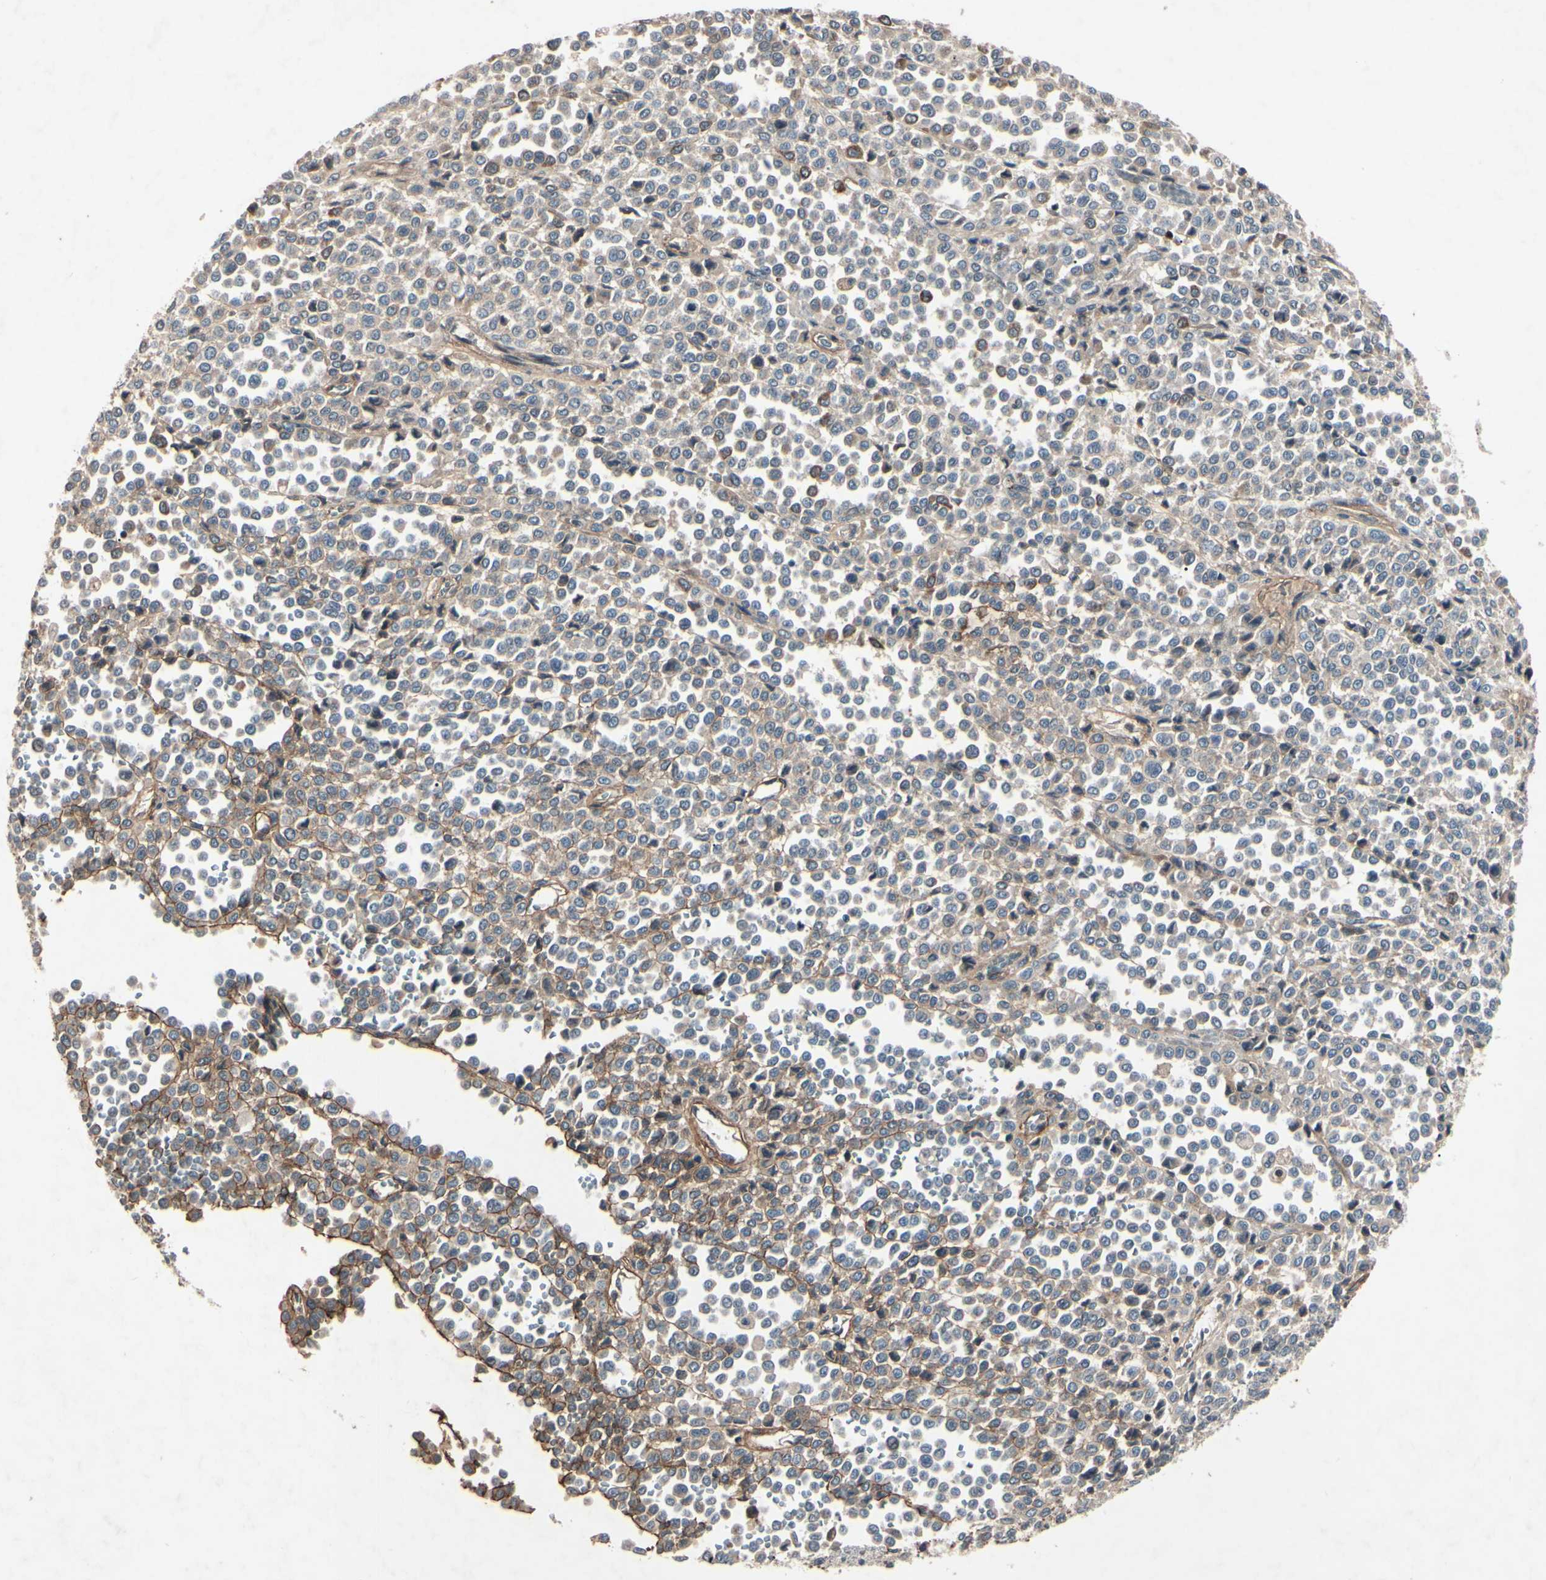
{"staining": {"intensity": "negative", "quantity": "none", "location": "none"}, "tissue": "melanoma", "cell_type": "Tumor cells", "image_type": "cancer", "snomed": [{"axis": "morphology", "description": "Malignant melanoma, Metastatic site"}, {"axis": "topography", "description": "Pancreas"}], "caption": "Tumor cells are negative for brown protein staining in melanoma.", "gene": "AEBP1", "patient": {"sex": "female", "age": 30}}